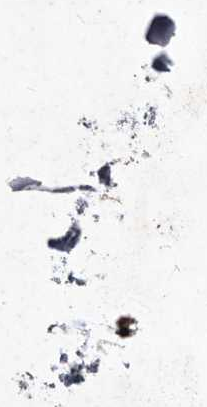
{"staining": {"intensity": "negative", "quantity": "none", "location": "none"}, "tissue": "adipose tissue", "cell_type": "Adipocytes", "image_type": "normal", "snomed": [{"axis": "morphology", "description": "Normal tissue, NOS"}, {"axis": "topography", "description": "Cartilage tissue"}], "caption": "High power microscopy histopathology image of an immunohistochemistry (IHC) image of unremarkable adipose tissue, revealing no significant expression in adipocytes. The staining is performed using DAB (3,3'-diaminobenzidine) brown chromogen with nuclei counter-stained in using hematoxylin.", "gene": "YPEL1", "patient": {"sex": "female", "age": 63}}